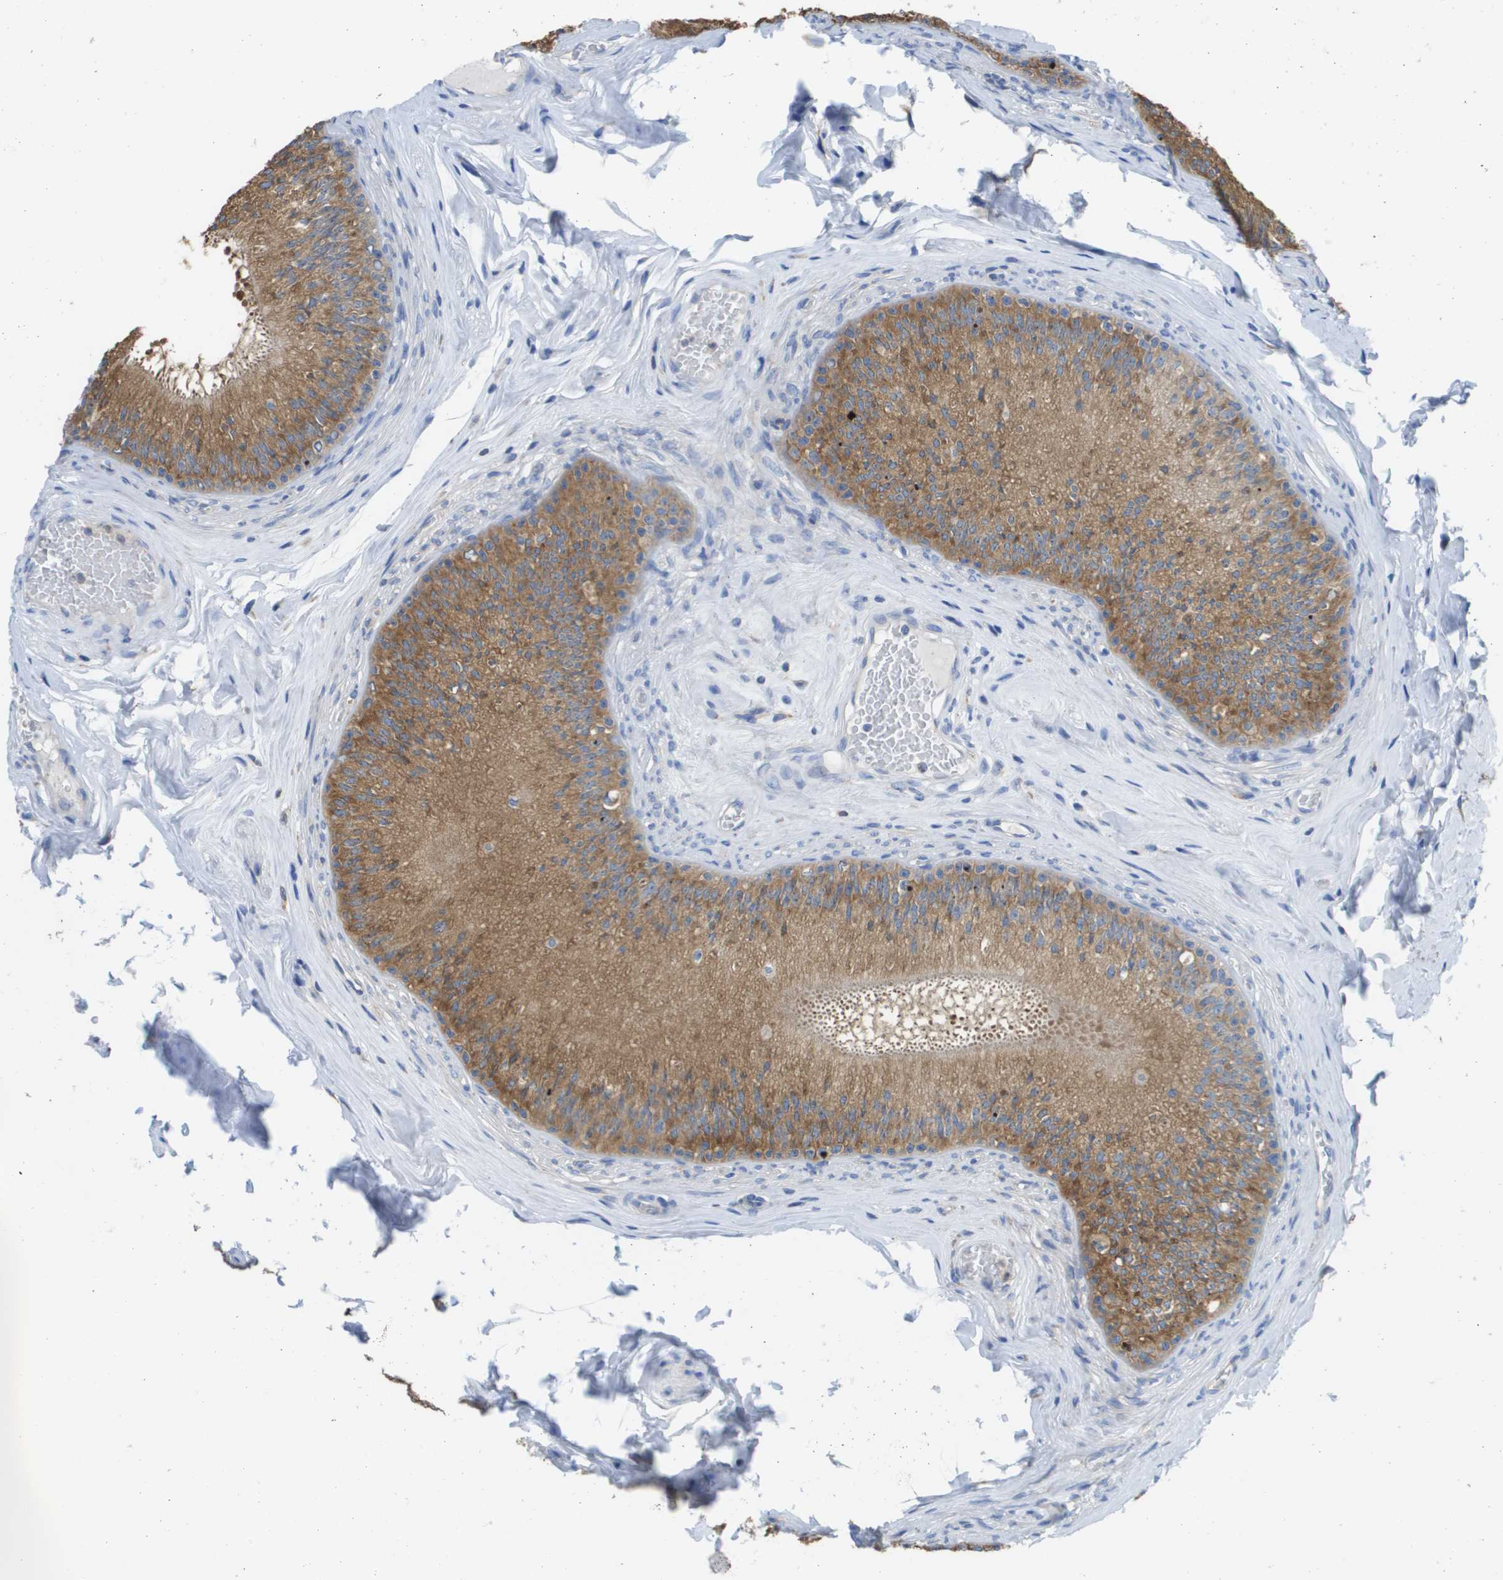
{"staining": {"intensity": "moderate", "quantity": ">75%", "location": "cytoplasmic/membranous"}, "tissue": "epididymis", "cell_type": "Glandular cells", "image_type": "normal", "snomed": [{"axis": "morphology", "description": "Normal tissue, NOS"}, {"axis": "topography", "description": "Testis"}, {"axis": "topography", "description": "Epididymis"}], "caption": "This photomicrograph demonstrates IHC staining of benign epididymis, with medium moderate cytoplasmic/membranous expression in about >75% of glandular cells.", "gene": "SDR42E1", "patient": {"sex": "male", "age": 36}}